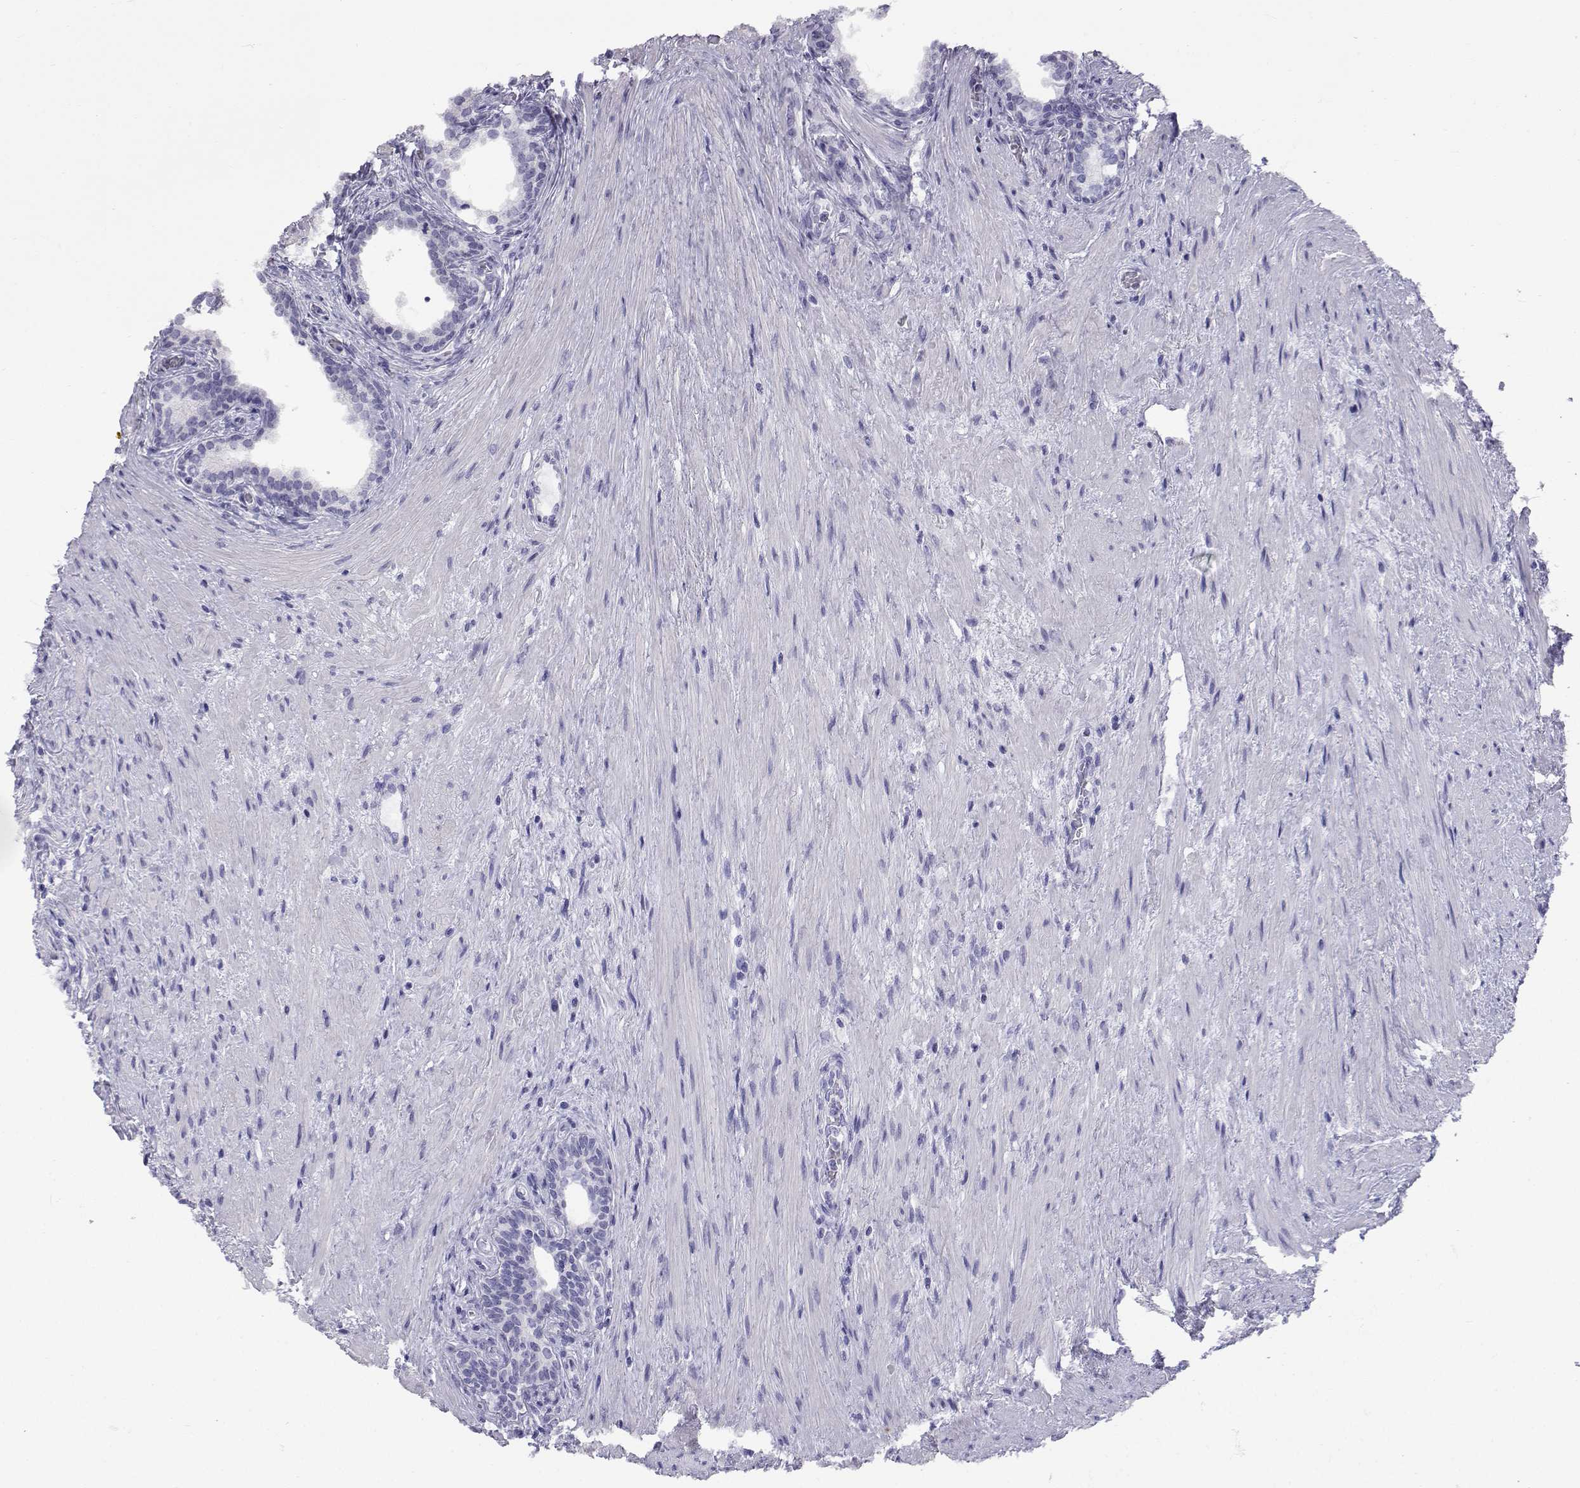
{"staining": {"intensity": "negative", "quantity": "none", "location": "none"}, "tissue": "prostate cancer", "cell_type": "Tumor cells", "image_type": "cancer", "snomed": [{"axis": "morphology", "description": "Adenocarcinoma, NOS"}, {"axis": "morphology", "description": "Adenocarcinoma, High grade"}, {"axis": "topography", "description": "Prostate"}], "caption": "Immunohistochemistry photomicrograph of neoplastic tissue: high-grade adenocarcinoma (prostate) stained with DAB reveals no significant protein expression in tumor cells.", "gene": "SLC6A3", "patient": {"sex": "male", "age": 61}}